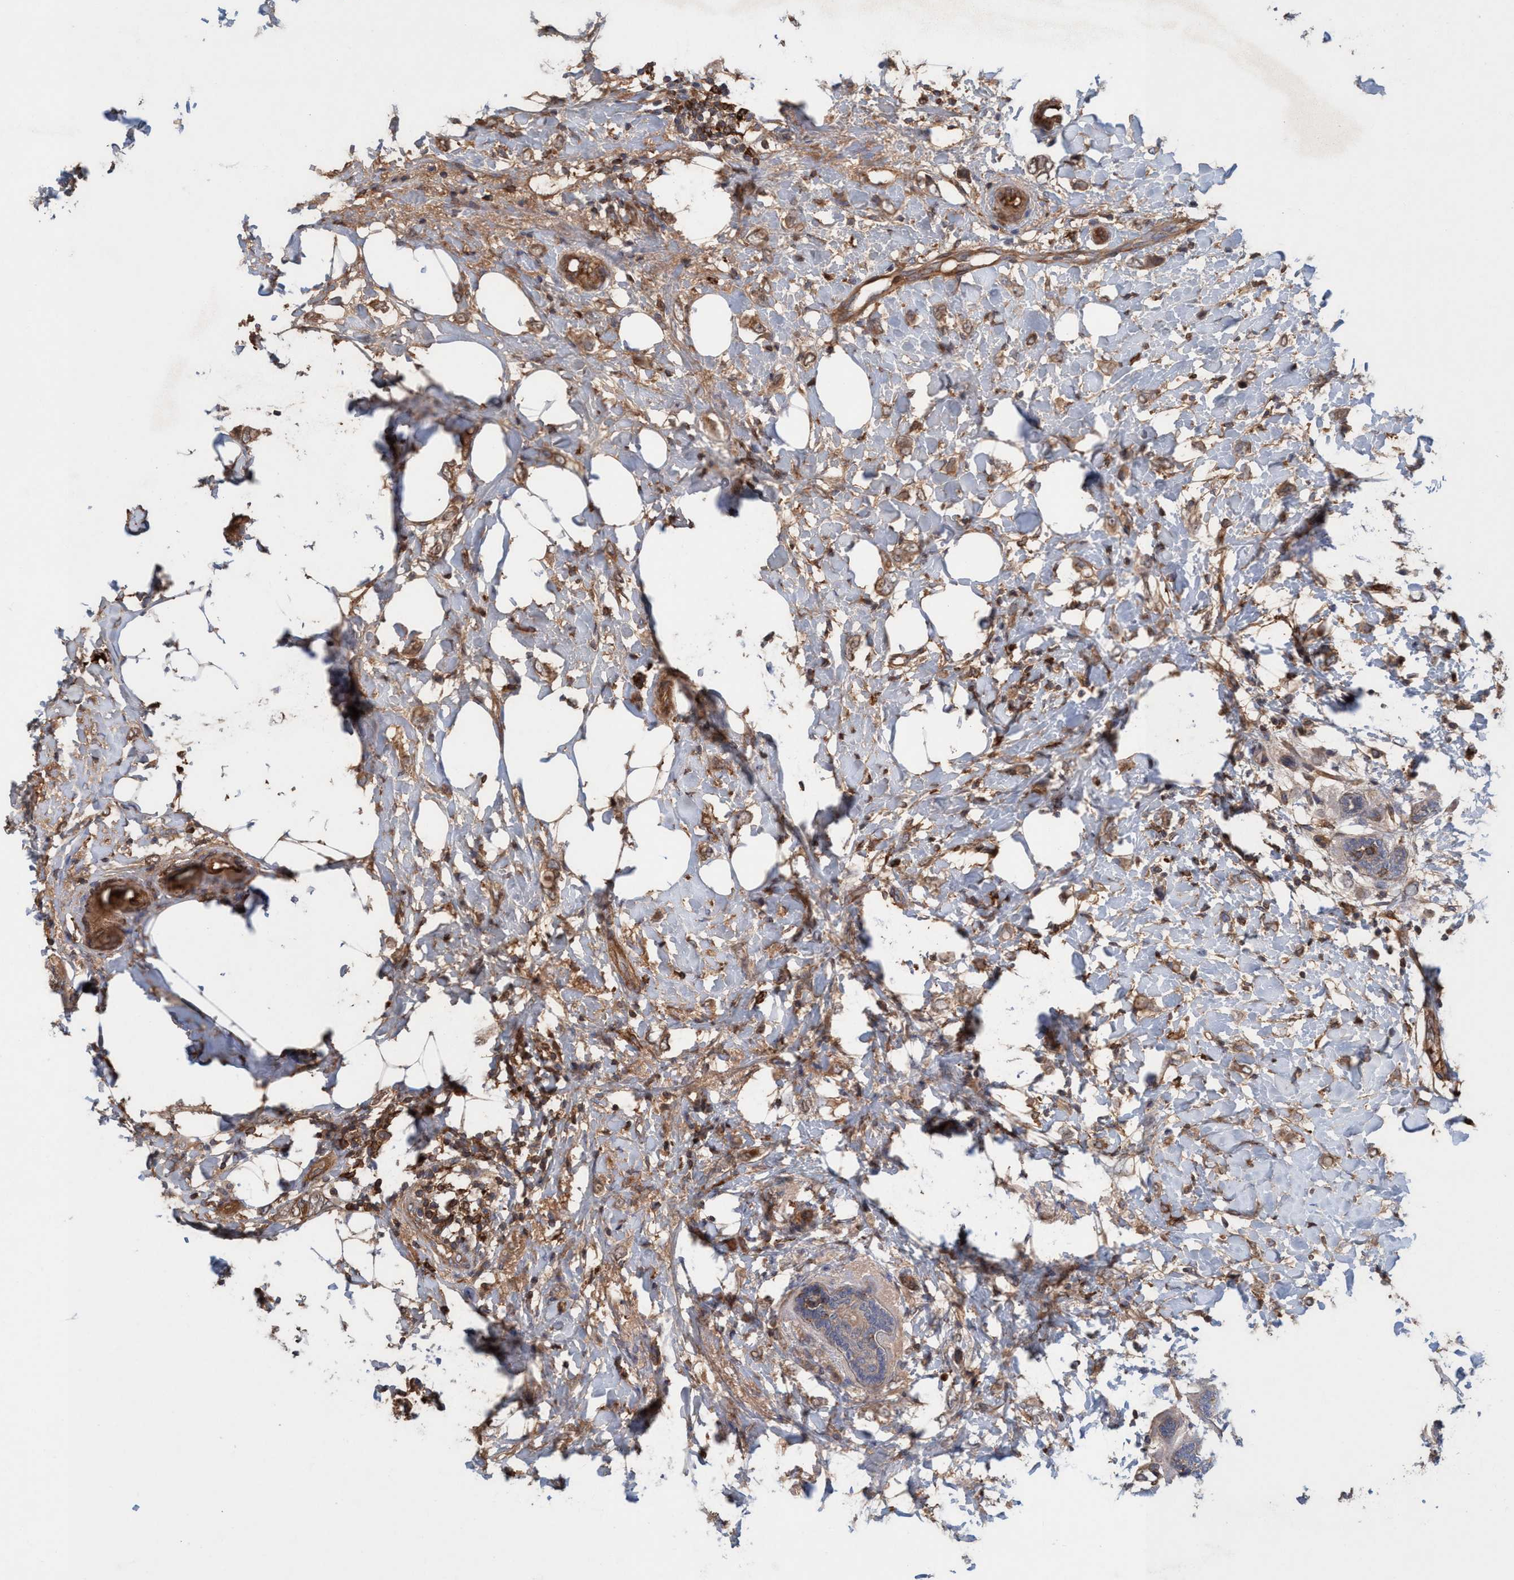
{"staining": {"intensity": "weak", "quantity": ">75%", "location": "cytoplasmic/membranous"}, "tissue": "breast cancer", "cell_type": "Tumor cells", "image_type": "cancer", "snomed": [{"axis": "morphology", "description": "Normal tissue, NOS"}, {"axis": "morphology", "description": "Lobular carcinoma"}, {"axis": "topography", "description": "Breast"}], "caption": "Tumor cells show weak cytoplasmic/membranous positivity in about >75% of cells in breast cancer (lobular carcinoma). (Brightfield microscopy of DAB IHC at high magnification).", "gene": "SPECC1", "patient": {"sex": "female", "age": 47}}